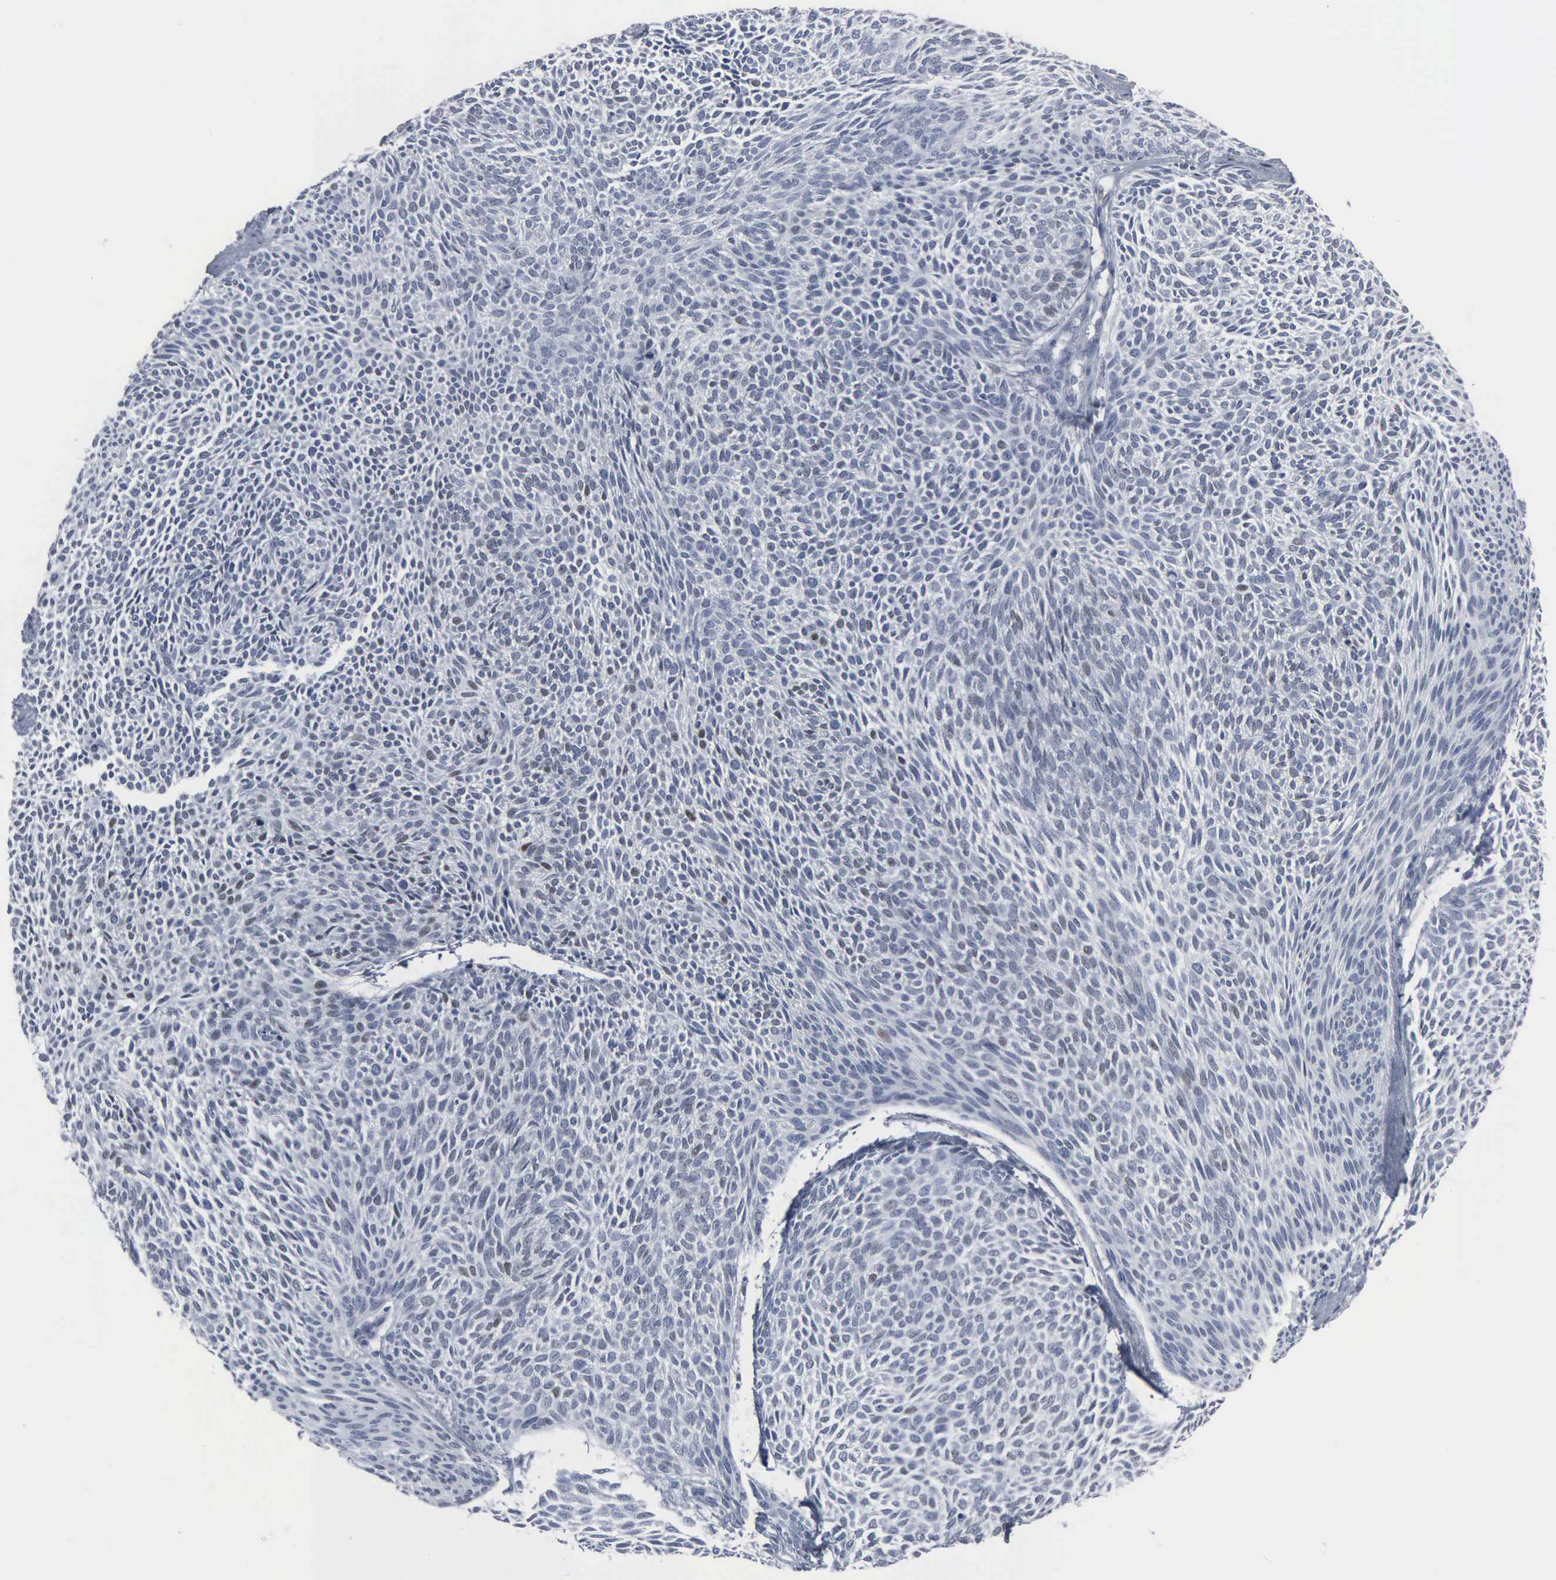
{"staining": {"intensity": "negative", "quantity": "none", "location": "none"}, "tissue": "skin cancer", "cell_type": "Tumor cells", "image_type": "cancer", "snomed": [{"axis": "morphology", "description": "Basal cell carcinoma"}, {"axis": "topography", "description": "Skin"}], "caption": "Tumor cells show no significant positivity in skin cancer.", "gene": "CCND3", "patient": {"sex": "male", "age": 84}}